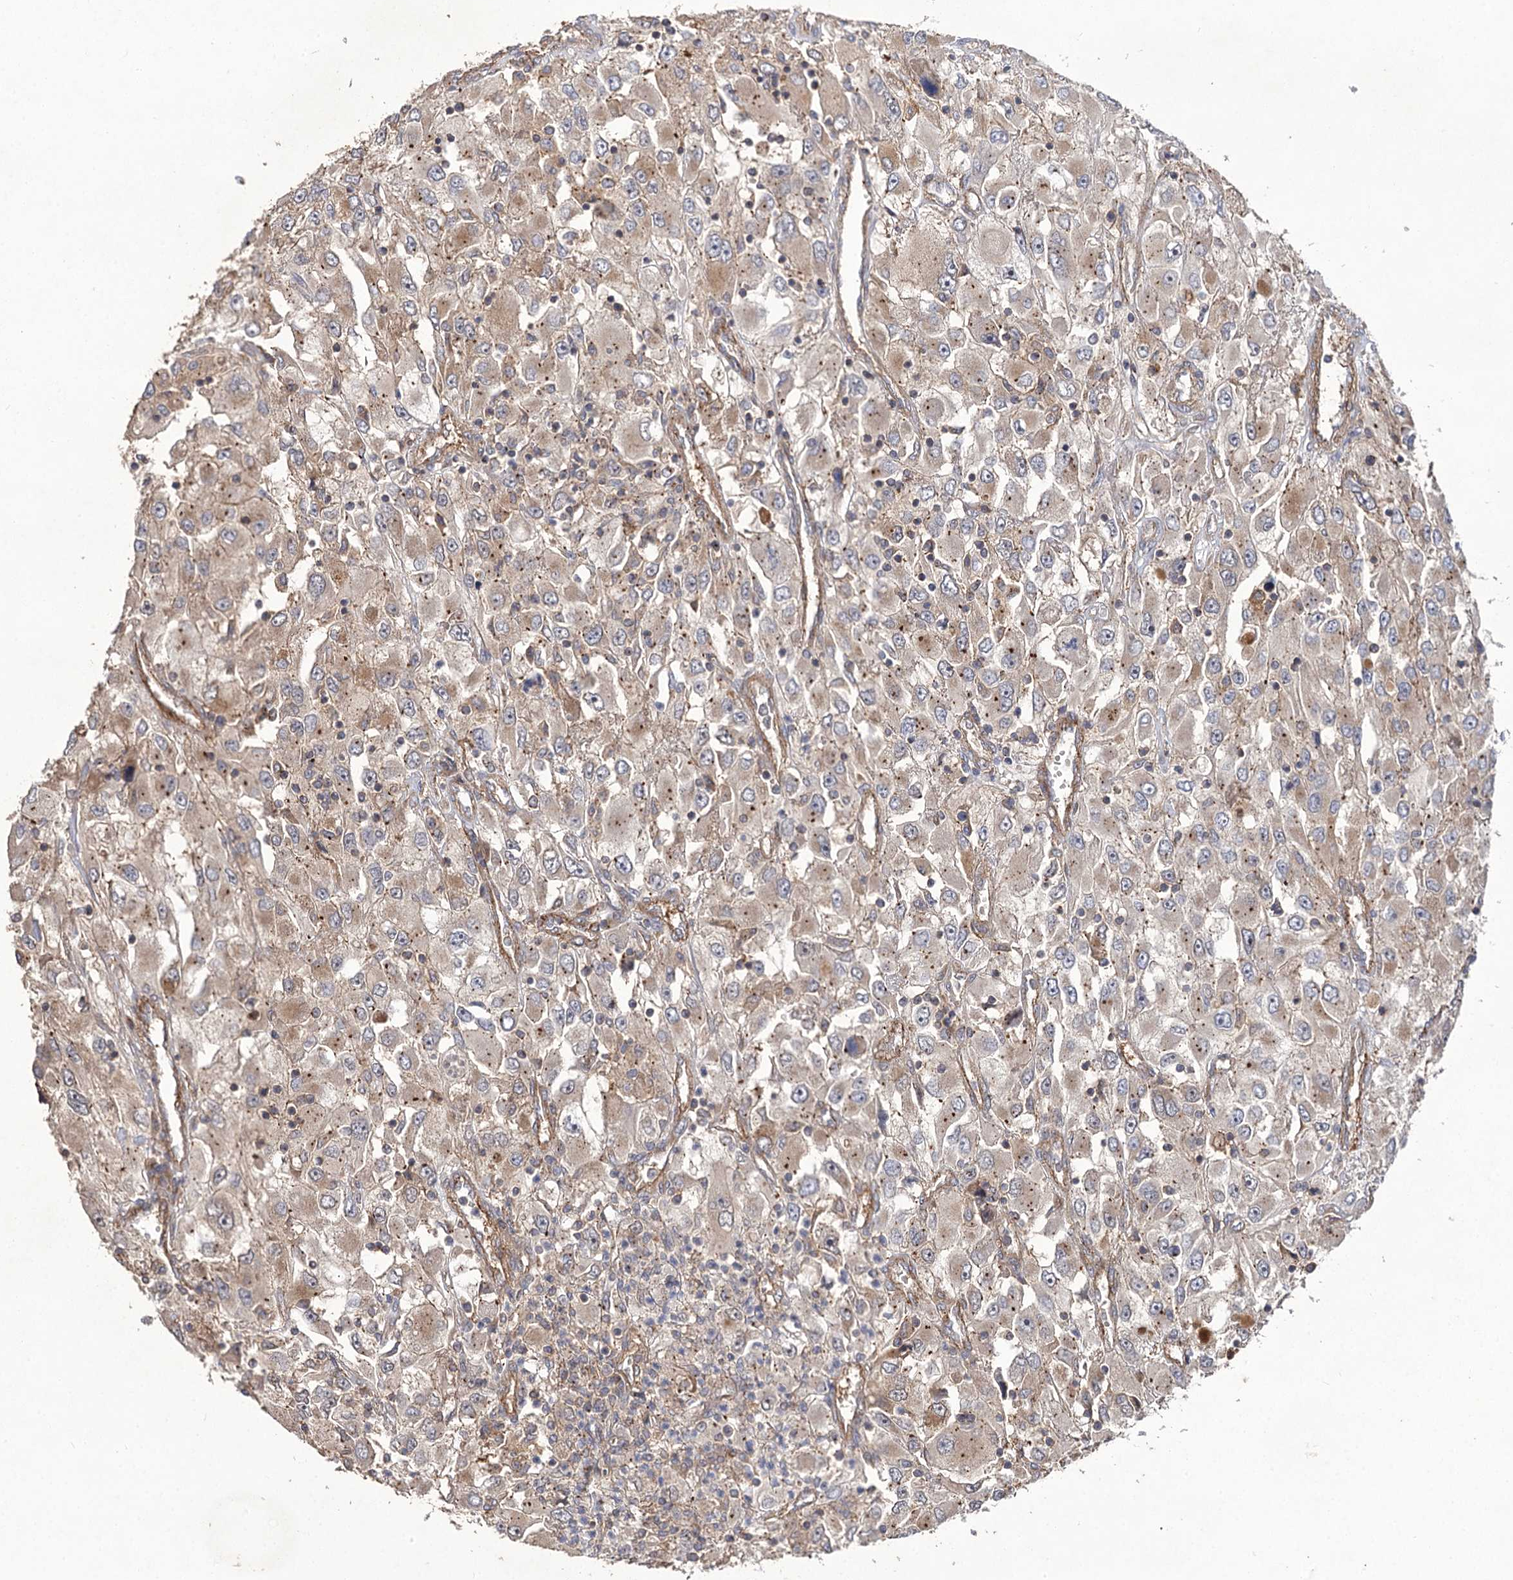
{"staining": {"intensity": "weak", "quantity": ">75%", "location": "cytoplasmic/membranous"}, "tissue": "renal cancer", "cell_type": "Tumor cells", "image_type": "cancer", "snomed": [{"axis": "morphology", "description": "Adenocarcinoma, NOS"}, {"axis": "topography", "description": "Kidney"}], "caption": "A brown stain labels weak cytoplasmic/membranous positivity of a protein in renal cancer (adenocarcinoma) tumor cells.", "gene": "FBXW8", "patient": {"sex": "female", "age": 52}}